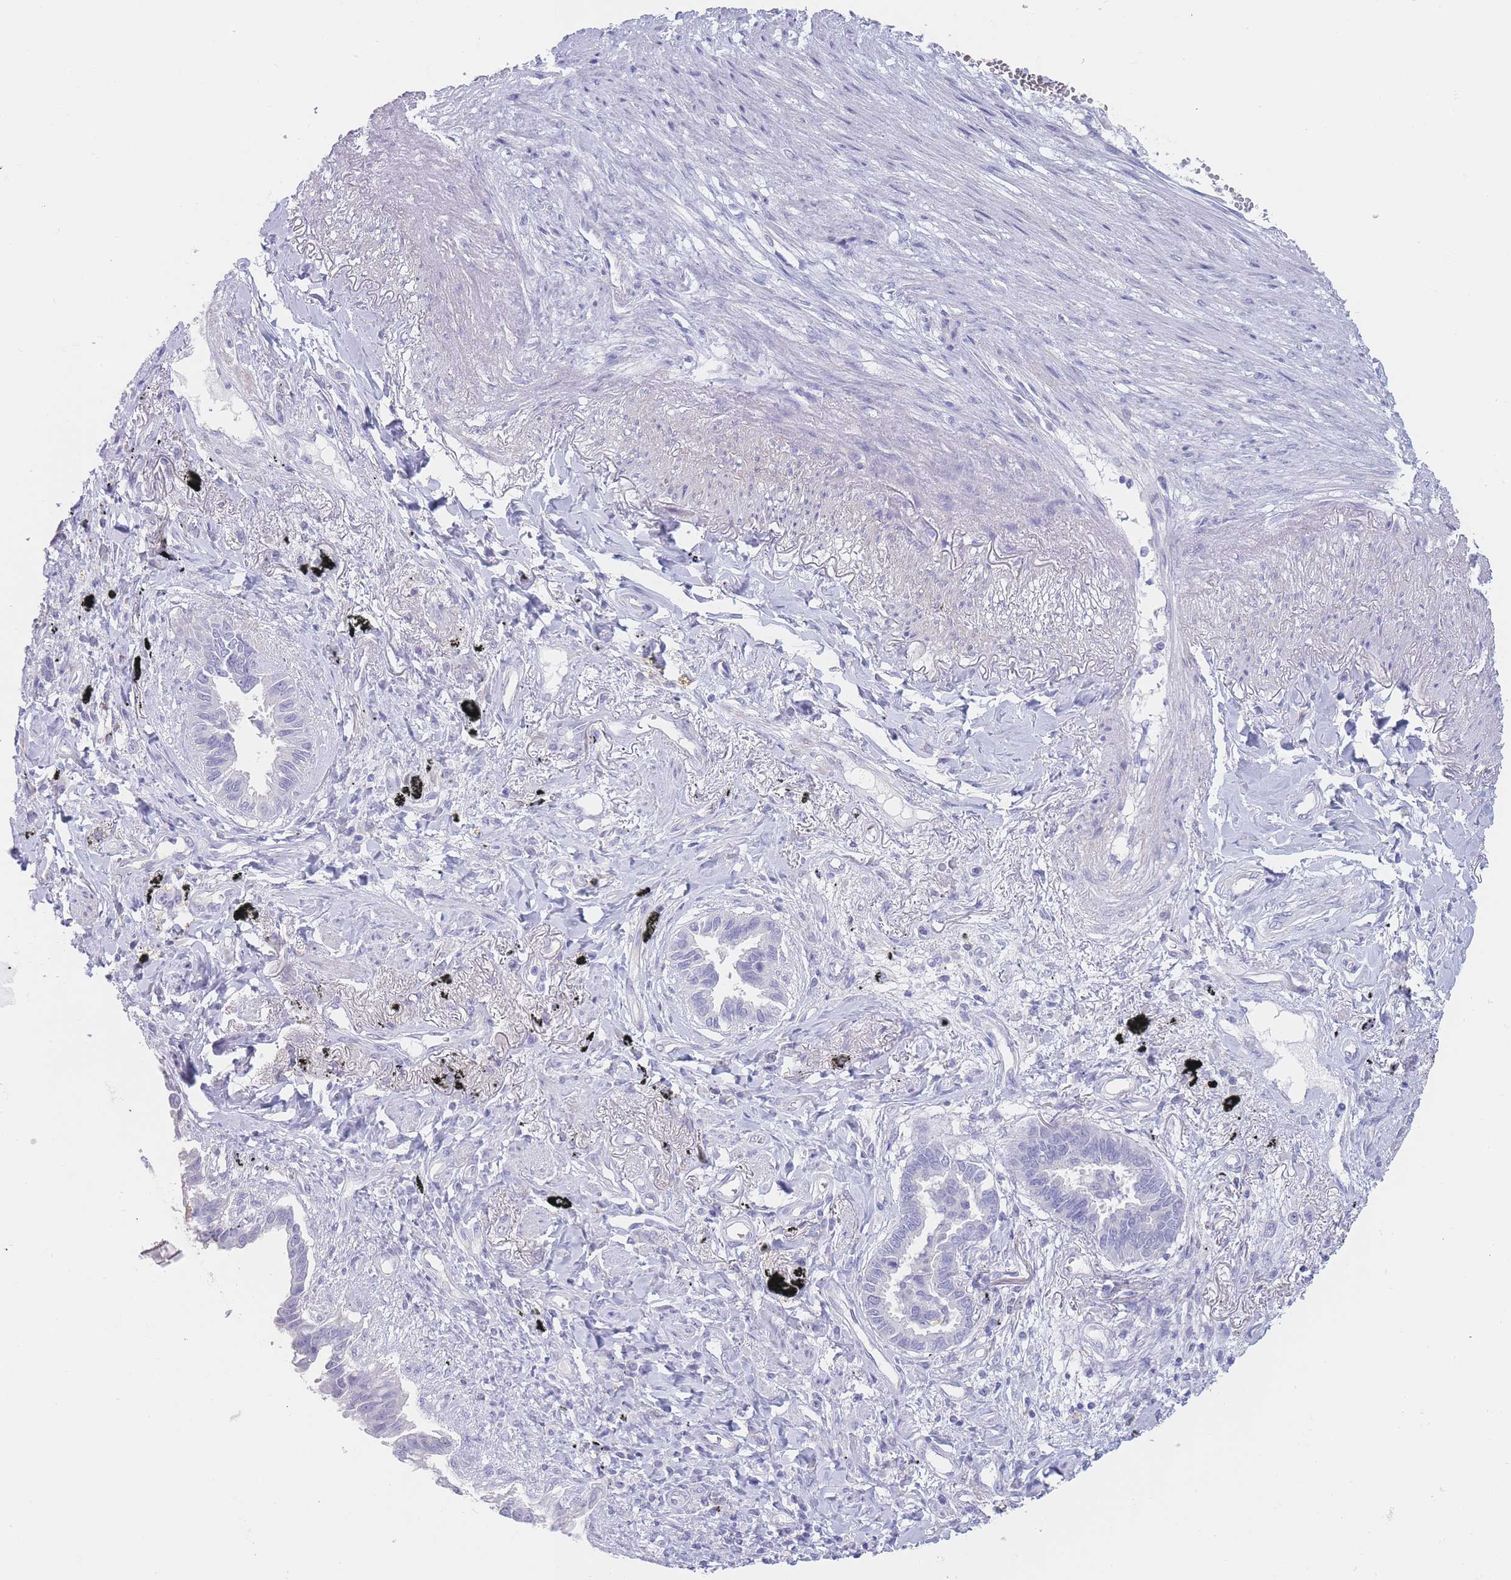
{"staining": {"intensity": "negative", "quantity": "none", "location": "none"}, "tissue": "lung cancer", "cell_type": "Tumor cells", "image_type": "cancer", "snomed": [{"axis": "morphology", "description": "Adenocarcinoma, NOS"}, {"axis": "topography", "description": "Lung"}], "caption": "The image exhibits no staining of tumor cells in lung cancer (adenocarcinoma).", "gene": "CD37", "patient": {"sex": "male", "age": 67}}